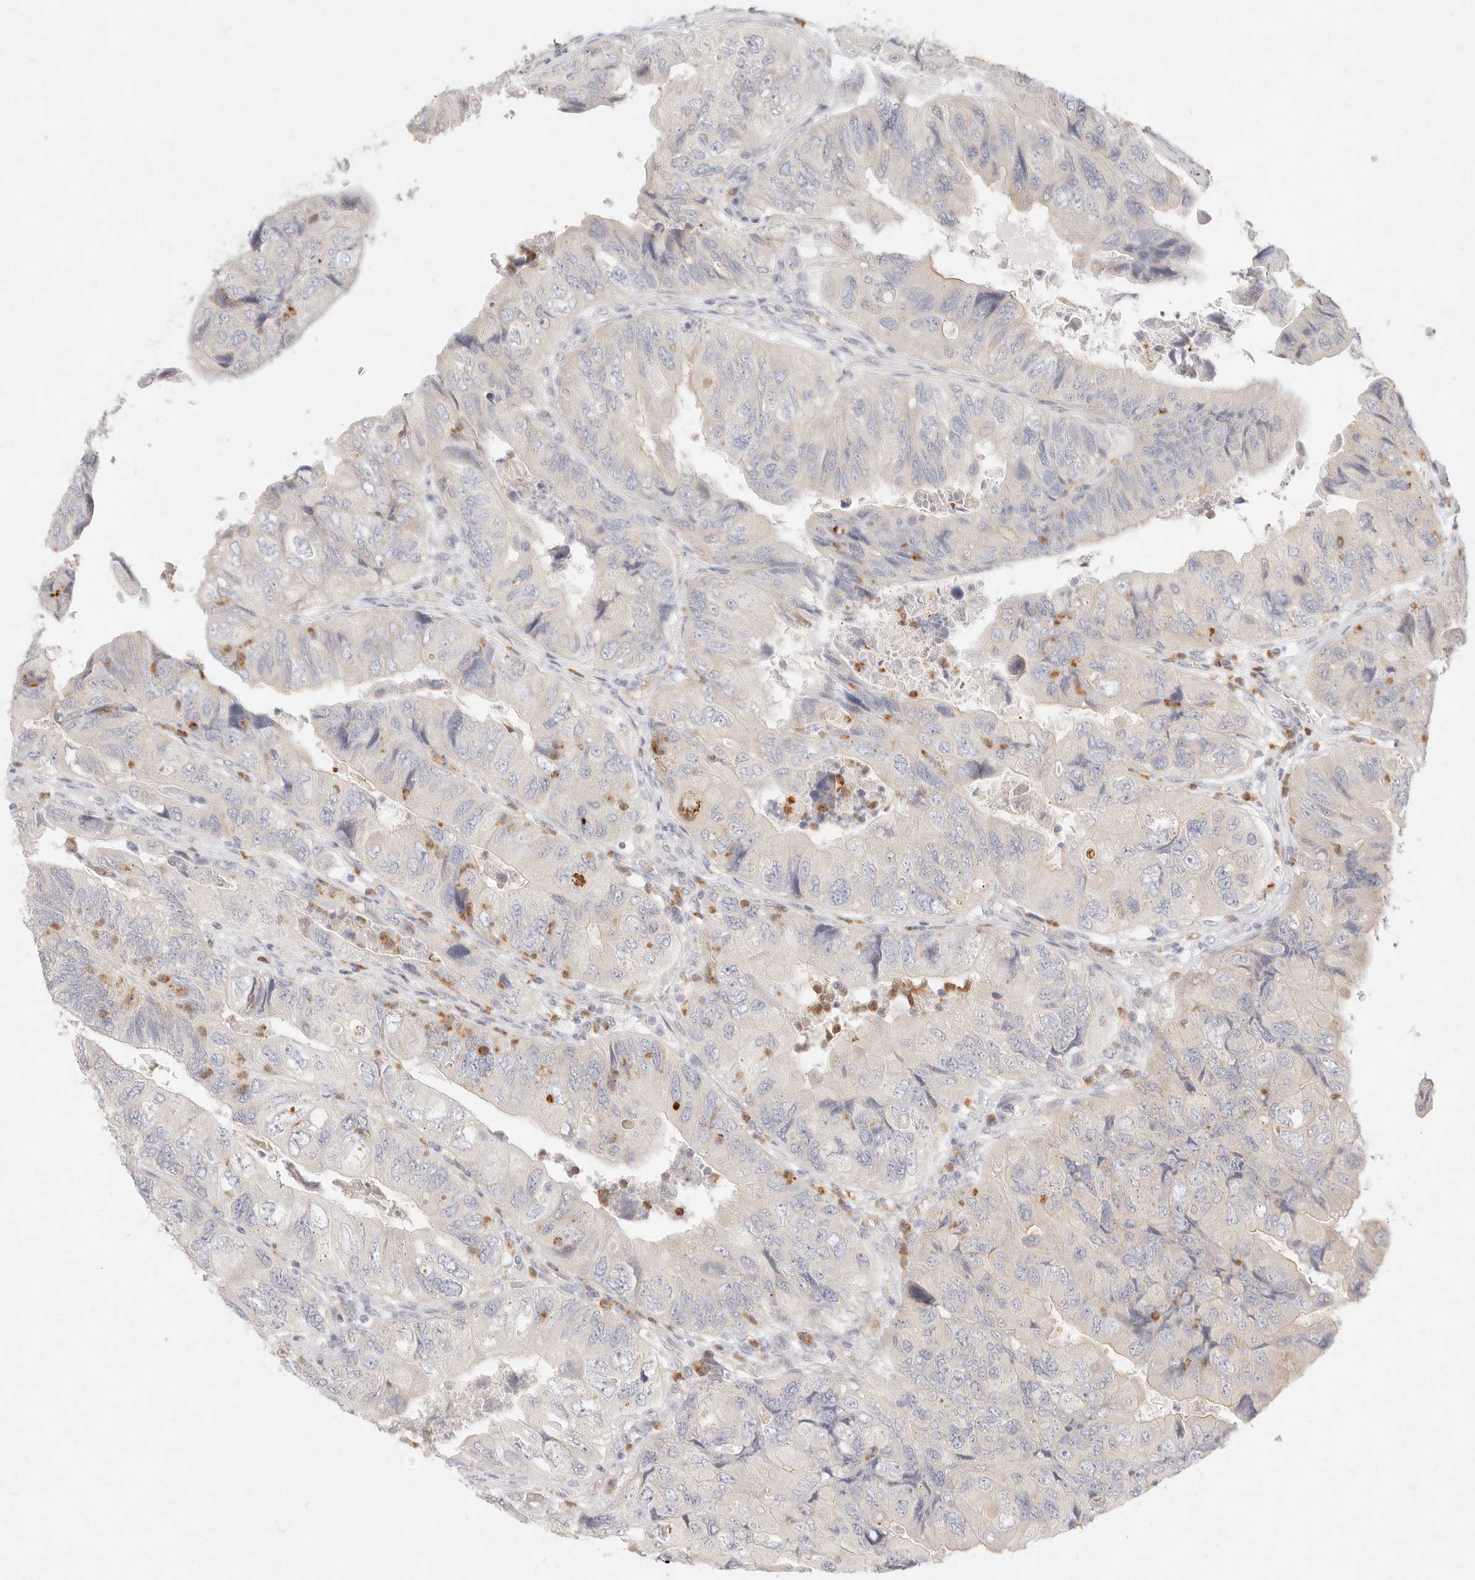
{"staining": {"intensity": "negative", "quantity": "none", "location": "none"}, "tissue": "colorectal cancer", "cell_type": "Tumor cells", "image_type": "cancer", "snomed": [{"axis": "morphology", "description": "Adenocarcinoma, NOS"}, {"axis": "topography", "description": "Rectum"}], "caption": "Immunohistochemistry image of human colorectal adenocarcinoma stained for a protein (brown), which shows no expression in tumor cells.", "gene": "ASCL3", "patient": {"sex": "male", "age": 63}}